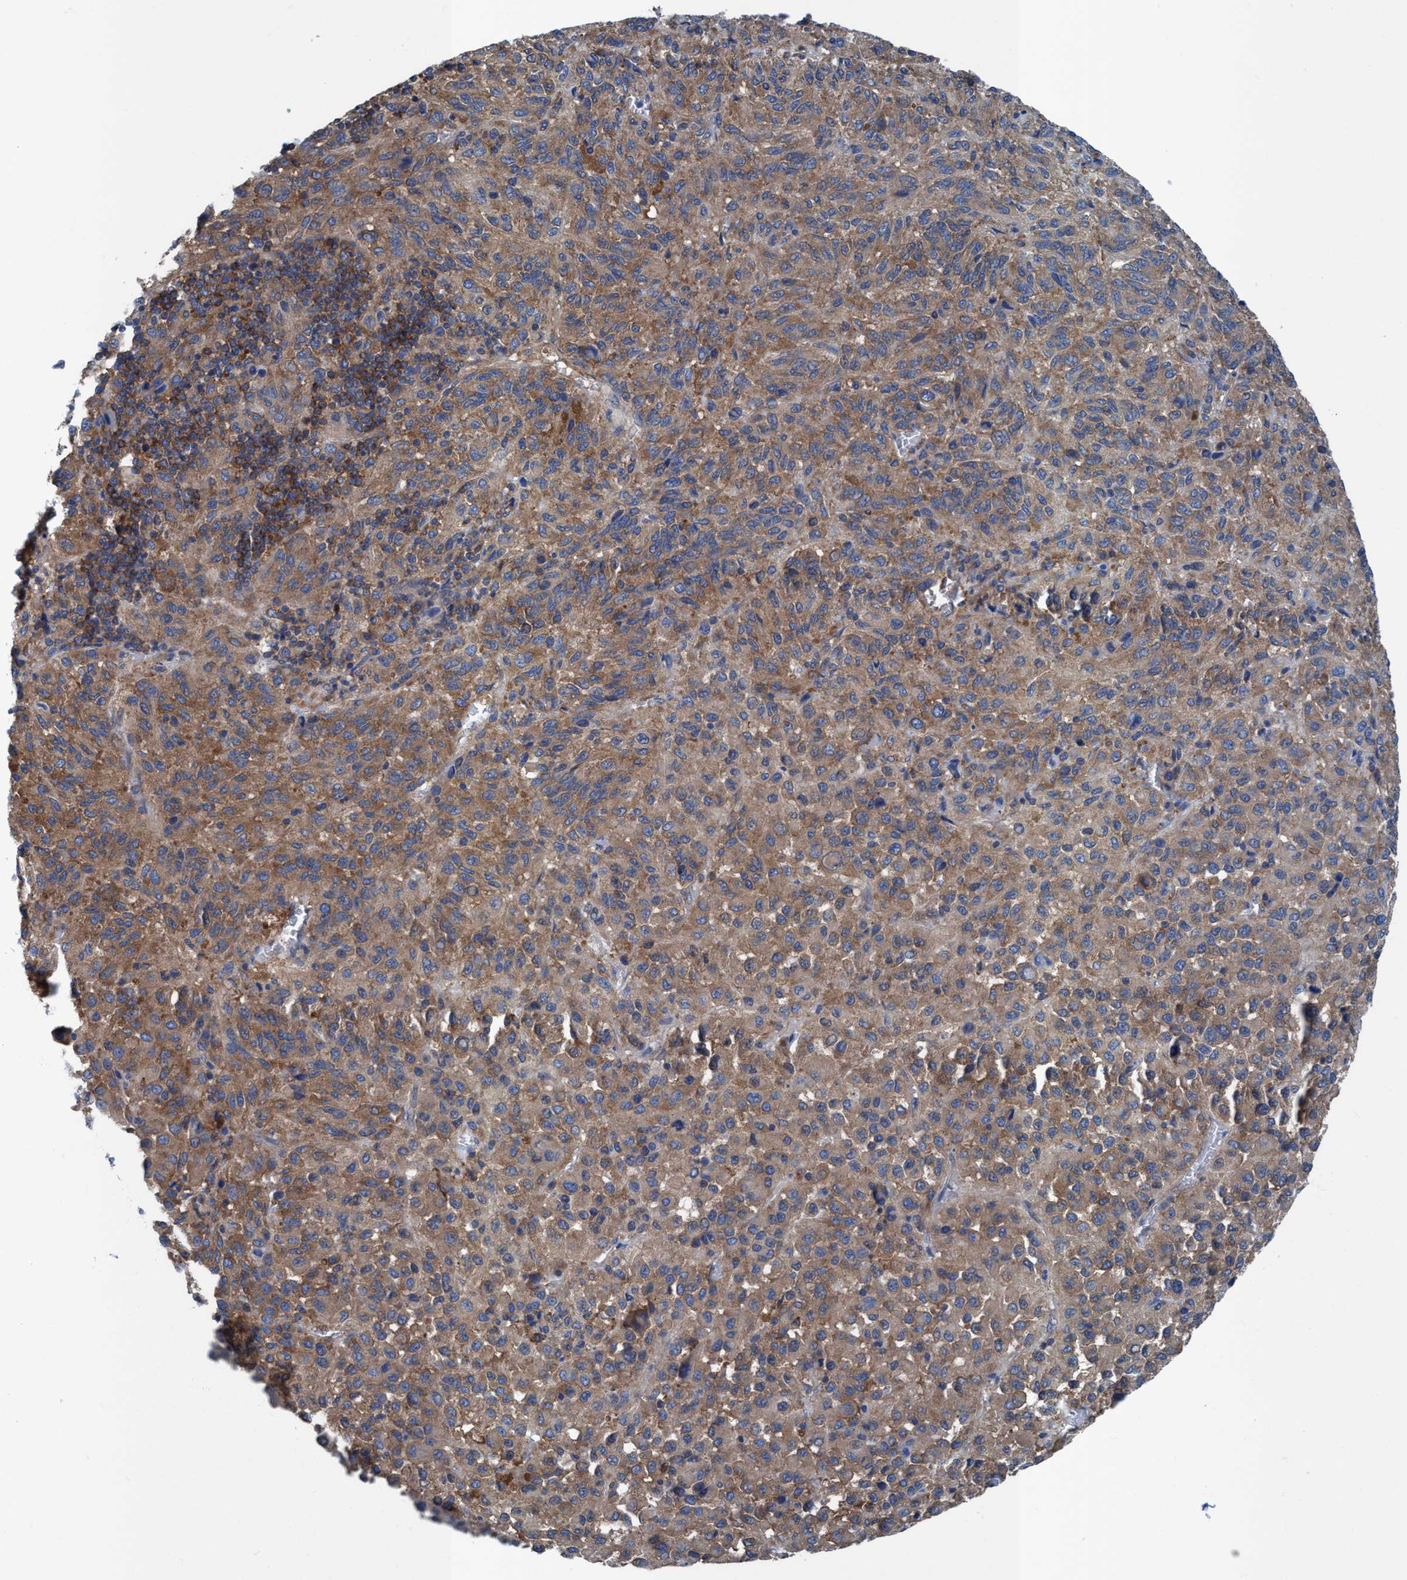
{"staining": {"intensity": "moderate", "quantity": ">75%", "location": "cytoplasmic/membranous"}, "tissue": "melanoma", "cell_type": "Tumor cells", "image_type": "cancer", "snomed": [{"axis": "morphology", "description": "Malignant melanoma, Metastatic site"}, {"axis": "topography", "description": "Lung"}], "caption": "Immunohistochemical staining of human melanoma reveals medium levels of moderate cytoplasmic/membranous protein staining in about >75% of tumor cells.", "gene": "NMT1", "patient": {"sex": "male", "age": 64}}